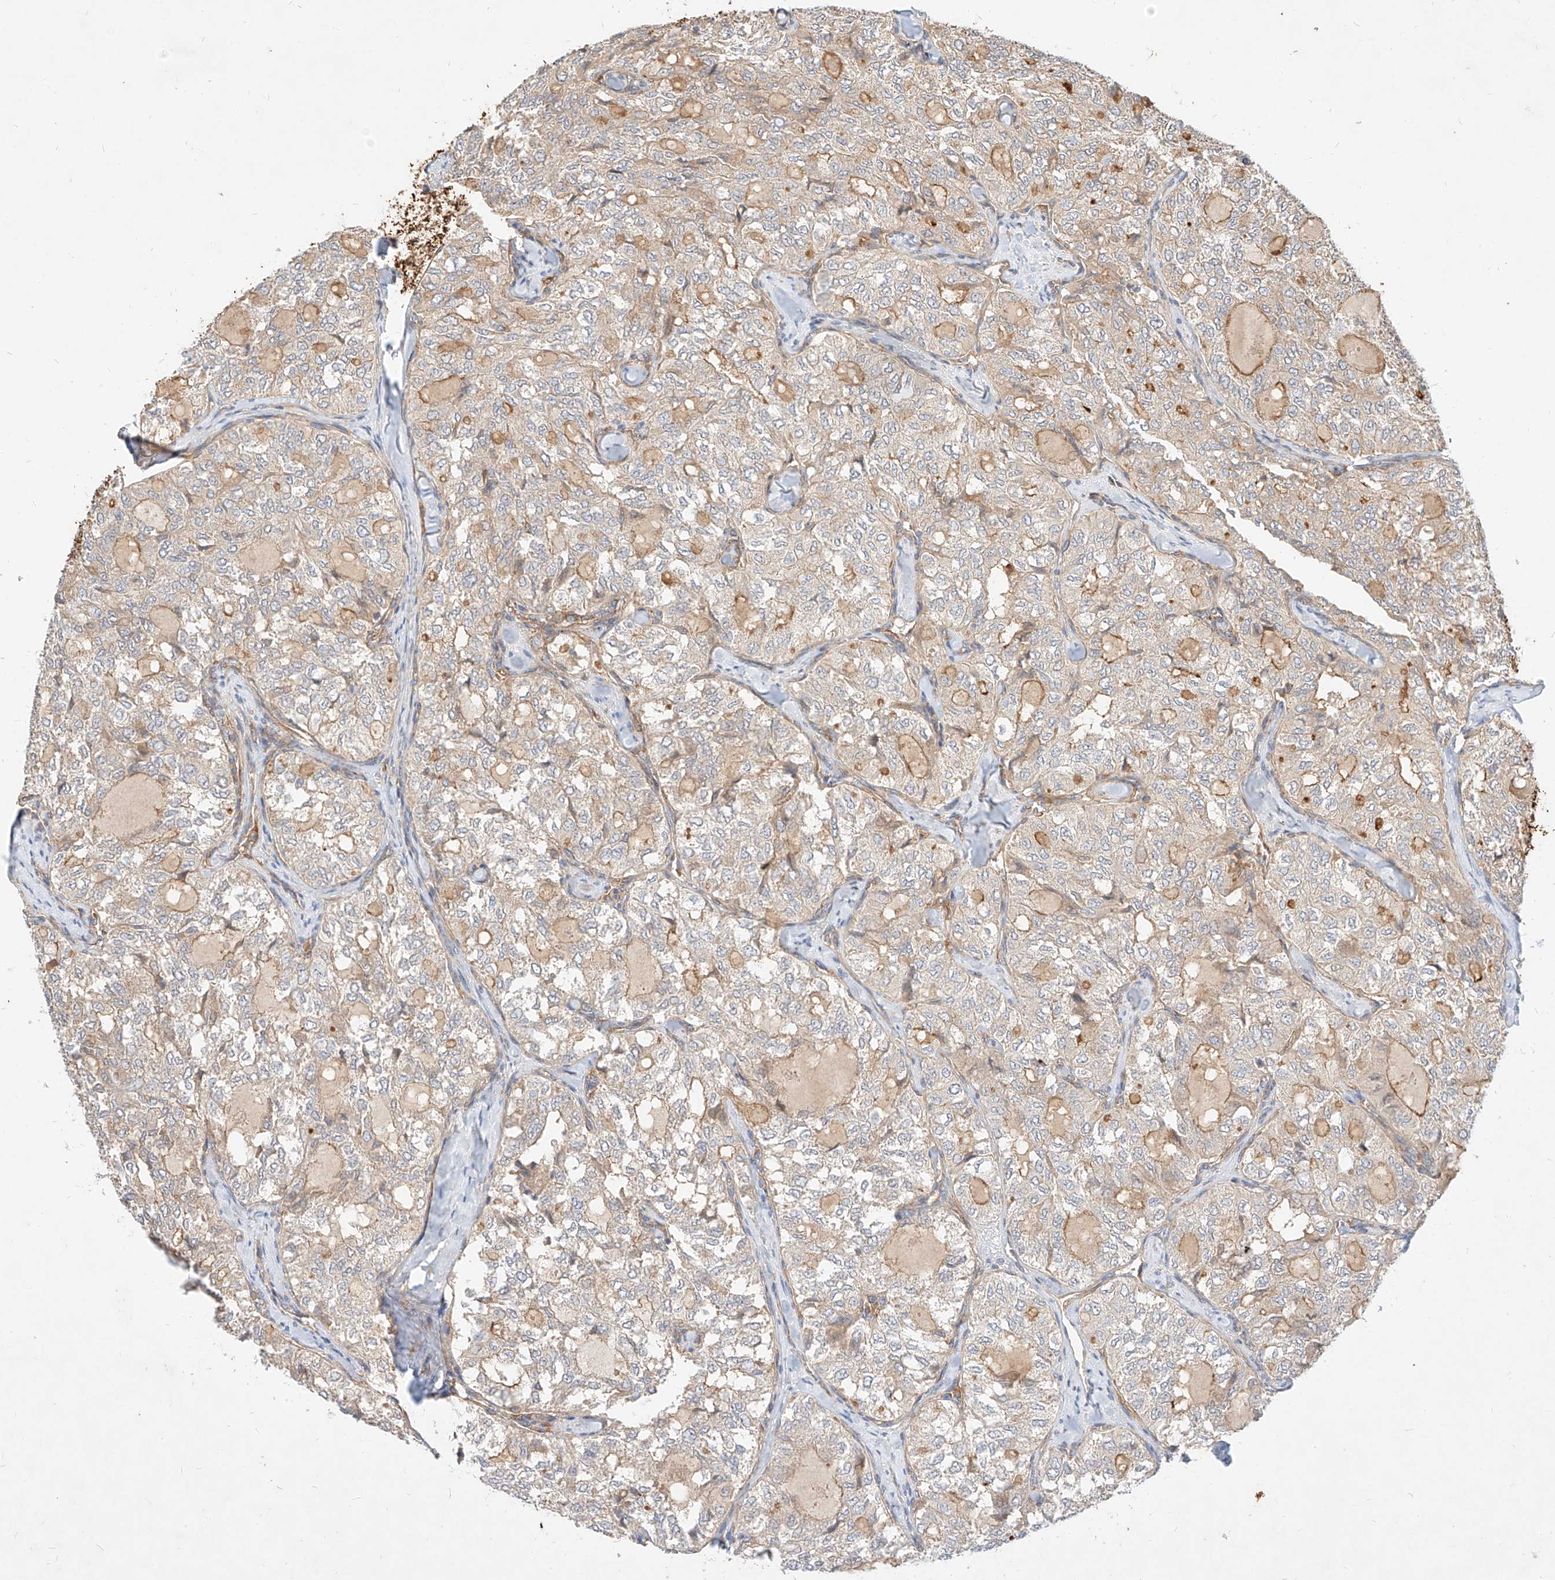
{"staining": {"intensity": "weak", "quantity": "<25%", "location": "cytoplasmic/membranous"}, "tissue": "thyroid cancer", "cell_type": "Tumor cells", "image_type": "cancer", "snomed": [{"axis": "morphology", "description": "Follicular adenoma carcinoma, NOS"}, {"axis": "topography", "description": "Thyroid gland"}], "caption": "DAB immunohistochemical staining of thyroid cancer reveals no significant staining in tumor cells. (DAB (3,3'-diaminobenzidine) immunohistochemistry (IHC) visualized using brightfield microscopy, high magnification).", "gene": "NFAM1", "patient": {"sex": "male", "age": 75}}